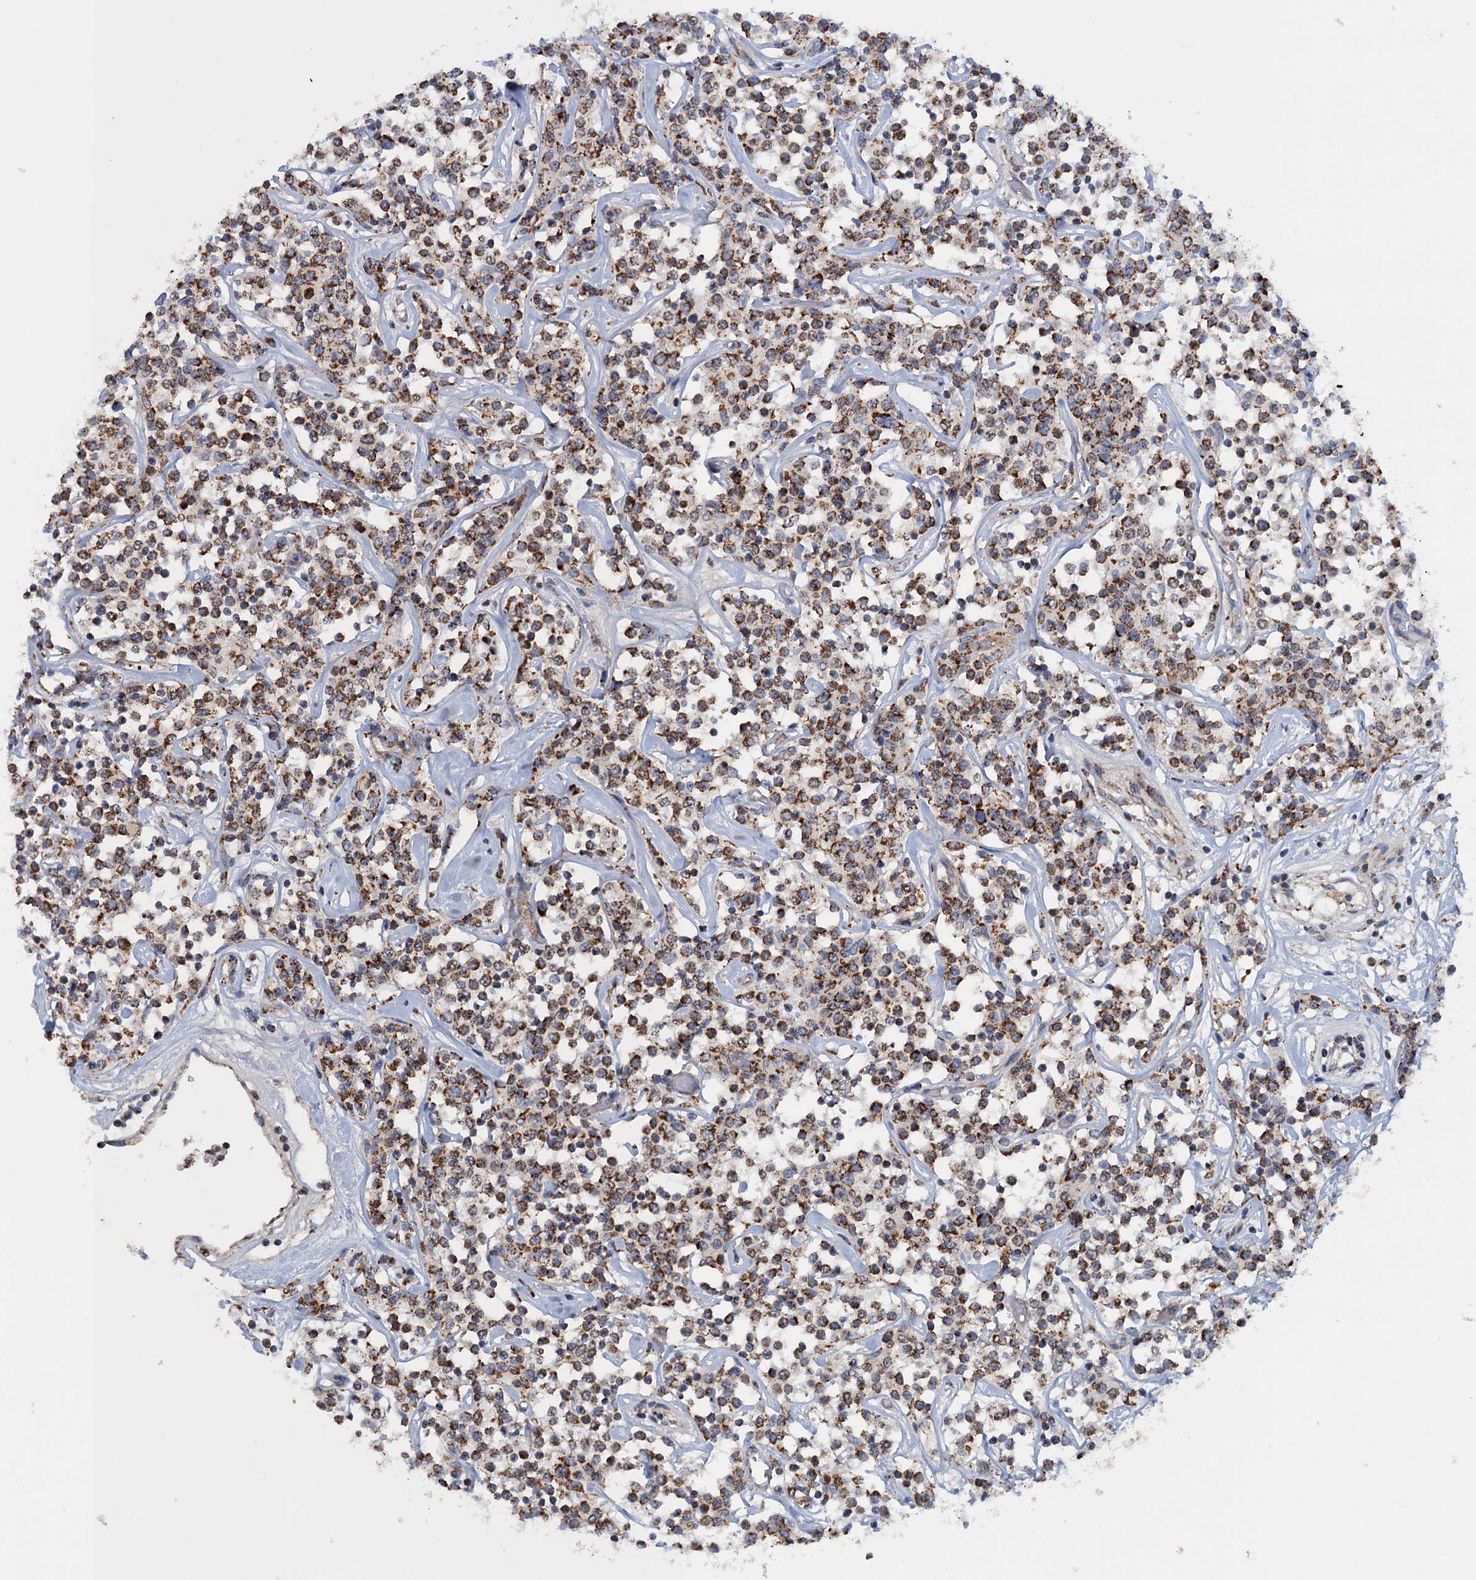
{"staining": {"intensity": "strong", "quantity": ">75%", "location": "cytoplasmic/membranous"}, "tissue": "lymphoma", "cell_type": "Tumor cells", "image_type": "cancer", "snomed": [{"axis": "morphology", "description": "Malignant lymphoma, non-Hodgkin's type, Low grade"}, {"axis": "topography", "description": "Small intestine"}], "caption": "Approximately >75% of tumor cells in lymphoma display strong cytoplasmic/membranous protein expression as visualized by brown immunohistochemical staining.", "gene": "GTPBP3", "patient": {"sex": "female", "age": 59}}